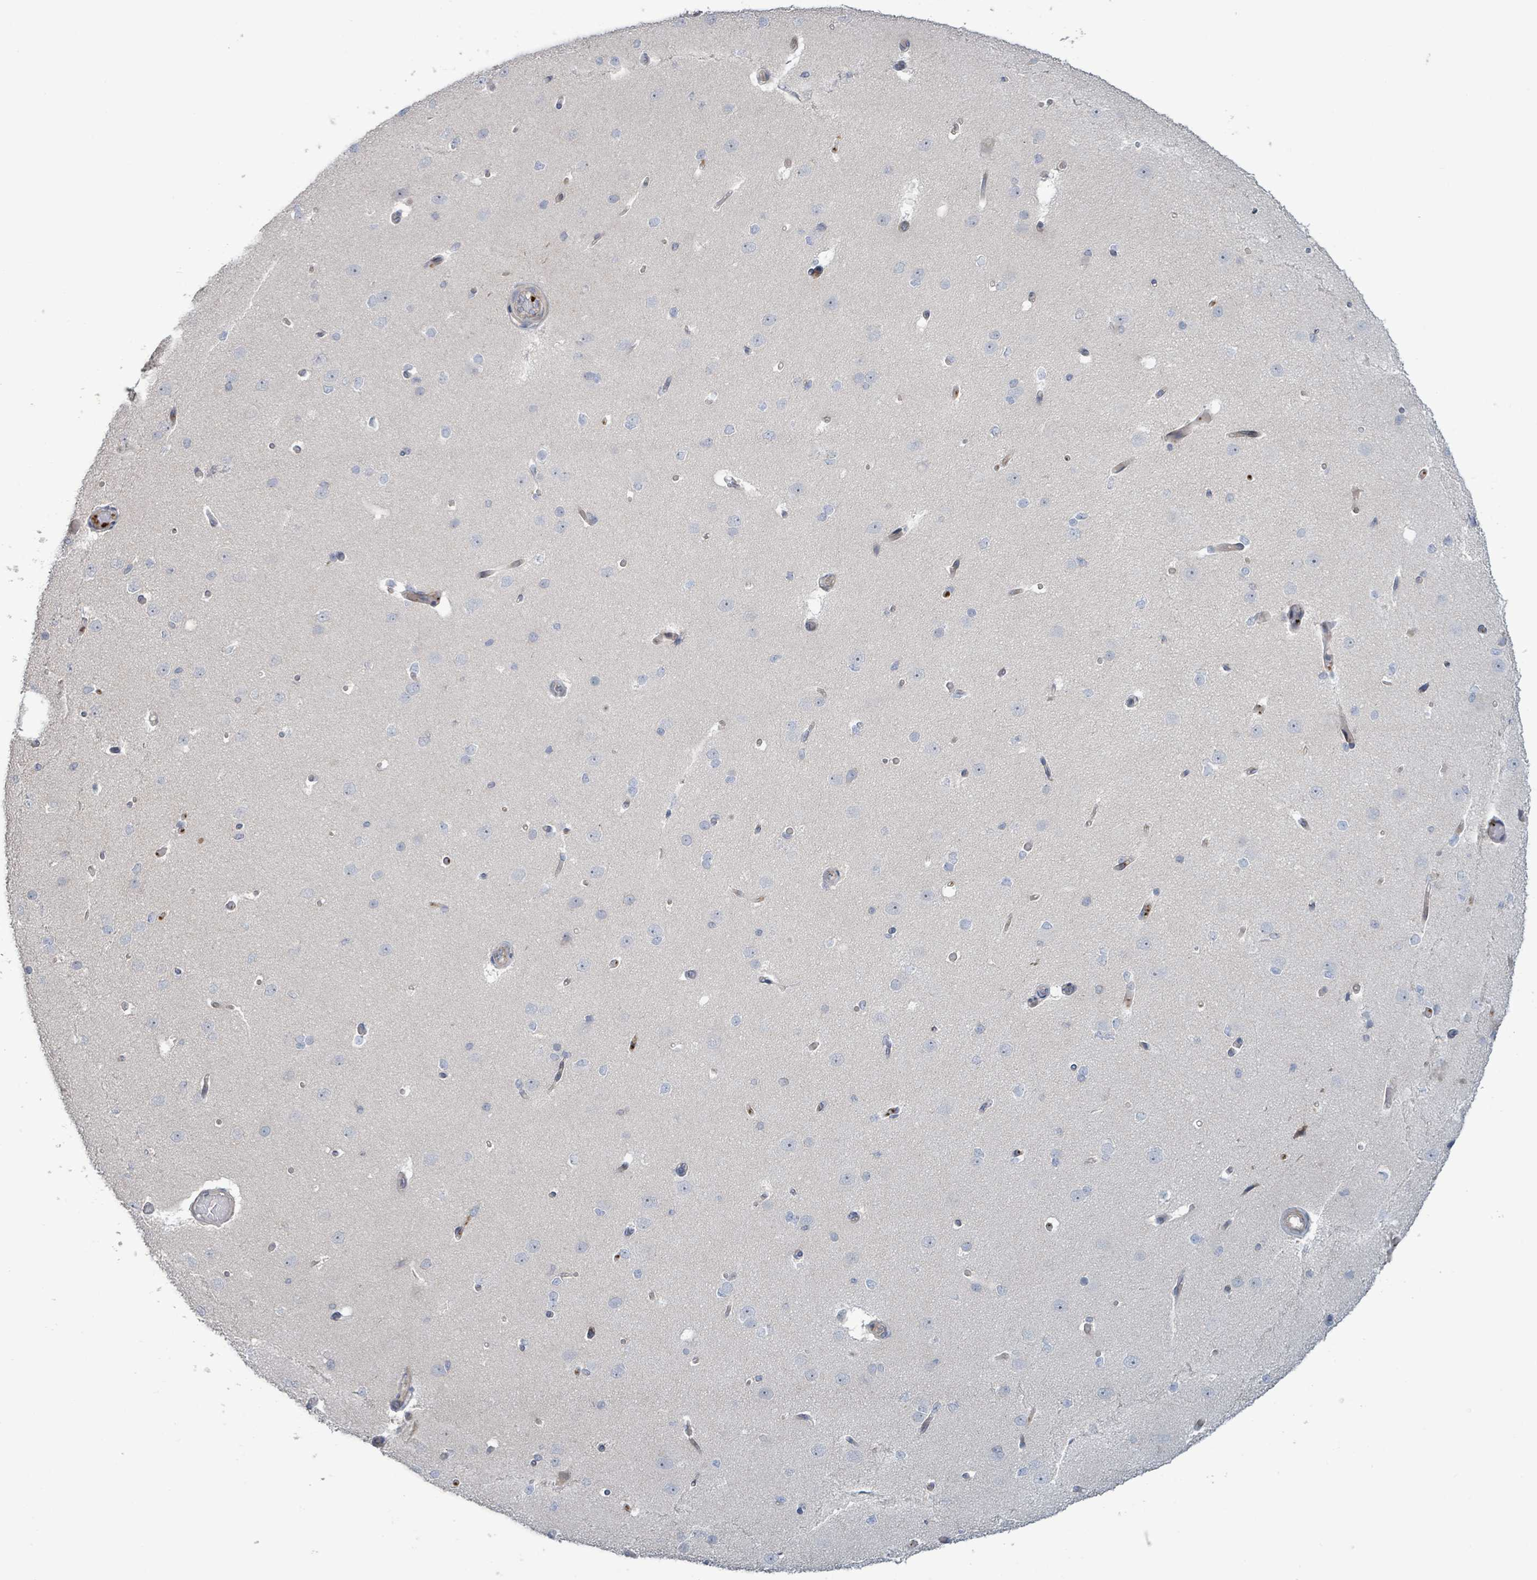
{"staining": {"intensity": "negative", "quantity": "none", "location": "none"}, "tissue": "cerebral cortex", "cell_type": "Endothelial cells", "image_type": "normal", "snomed": [{"axis": "morphology", "description": "Normal tissue, NOS"}, {"axis": "morphology", "description": "Inflammation, NOS"}, {"axis": "topography", "description": "Cerebral cortex"}], "caption": "A high-resolution micrograph shows immunohistochemistry (IHC) staining of normal cerebral cortex, which demonstrates no significant expression in endothelial cells. (DAB immunohistochemistry (IHC), high magnification).", "gene": "LILRA4", "patient": {"sex": "male", "age": 6}}